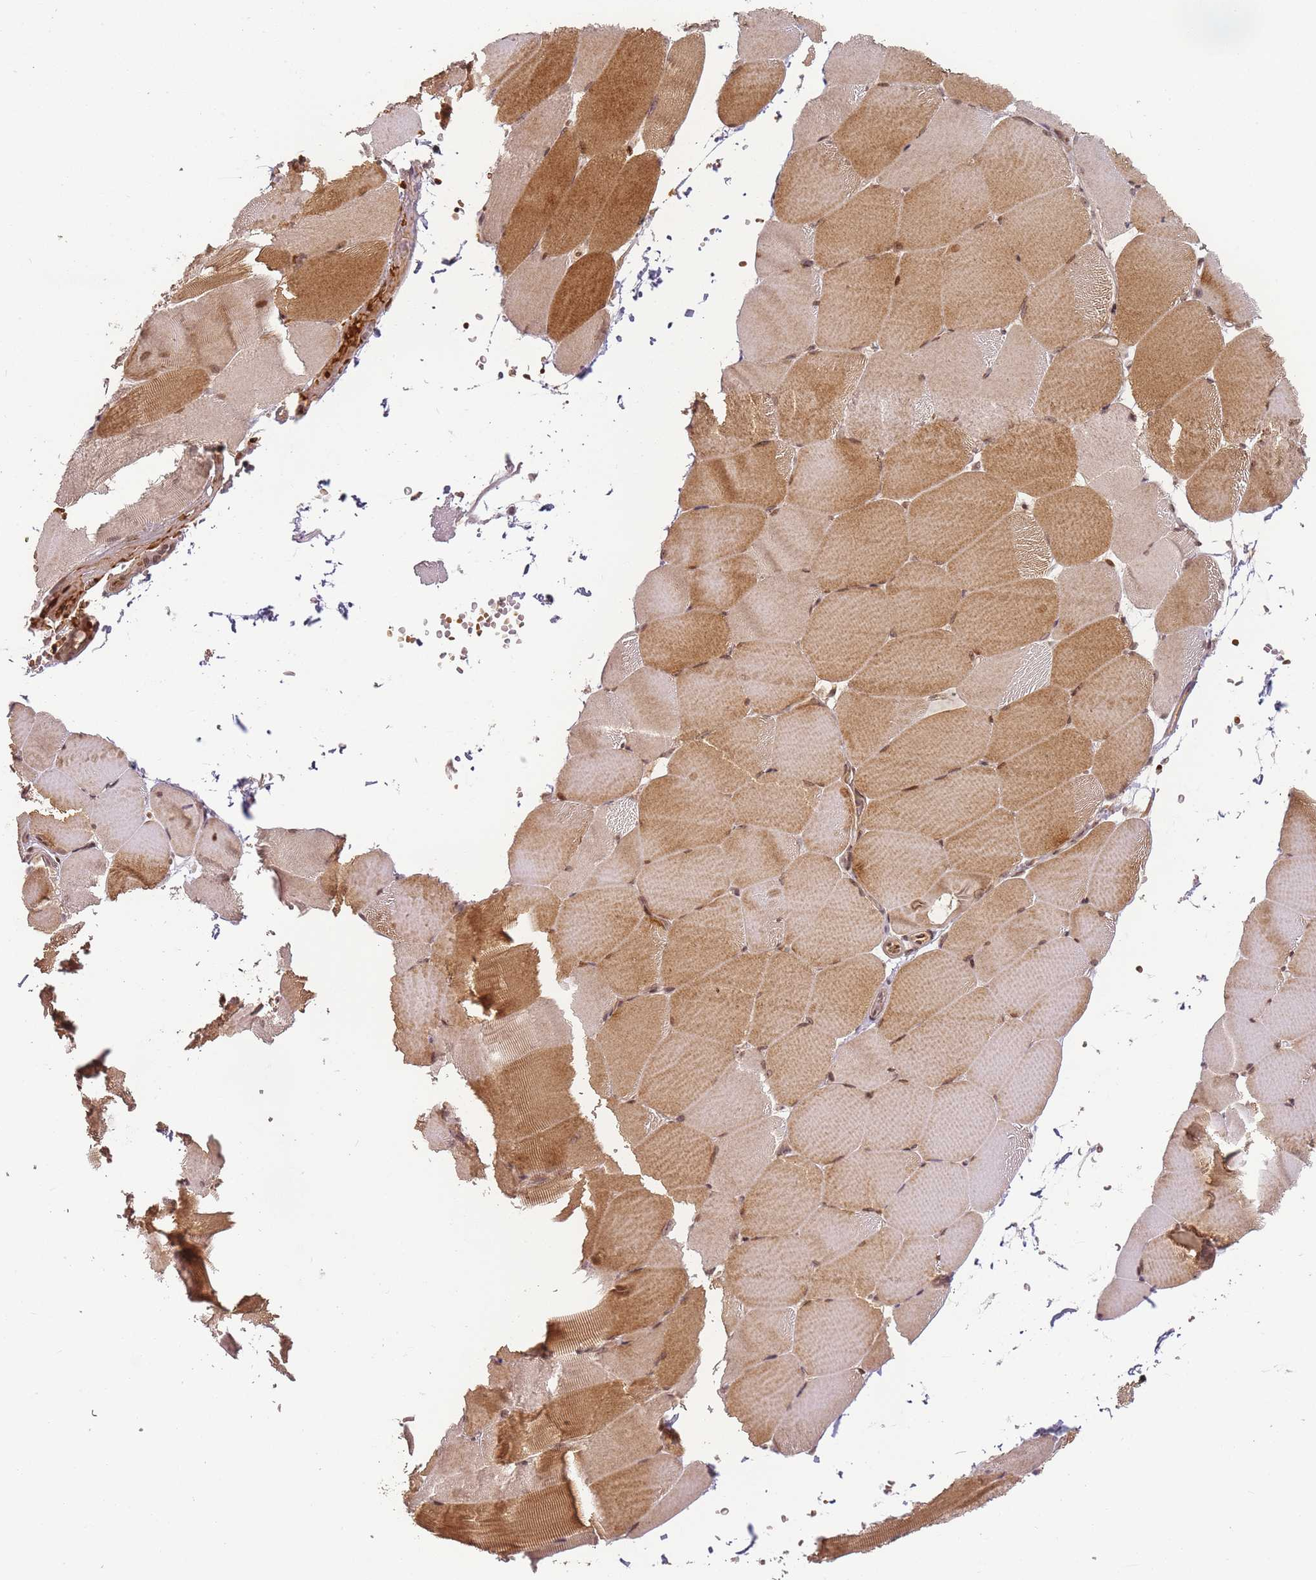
{"staining": {"intensity": "moderate", "quantity": "25%-75%", "location": "cytoplasmic/membranous,nuclear"}, "tissue": "skeletal muscle", "cell_type": "Myocytes", "image_type": "normal", "snomed": [{"axis": "morphology", "description": "Normal tissue, NOS"}, {"axis": "topography", "description": "Skeletal muscle"}, {"axis": "topography", "description": "Parathyroid gland"}], "caption": "A high-resolution photomicrograph shows immunohistochemistry staining of normal skeletal muscle, which reveals moderate cytoplasmic/membranous,nuclear positivity in about 25%-75% of myocytes. The protein is shown in brown color, while the nuclei are stained blue.", "gene": "ZNF497", "patient": {"sex": "female", "age": 37}}